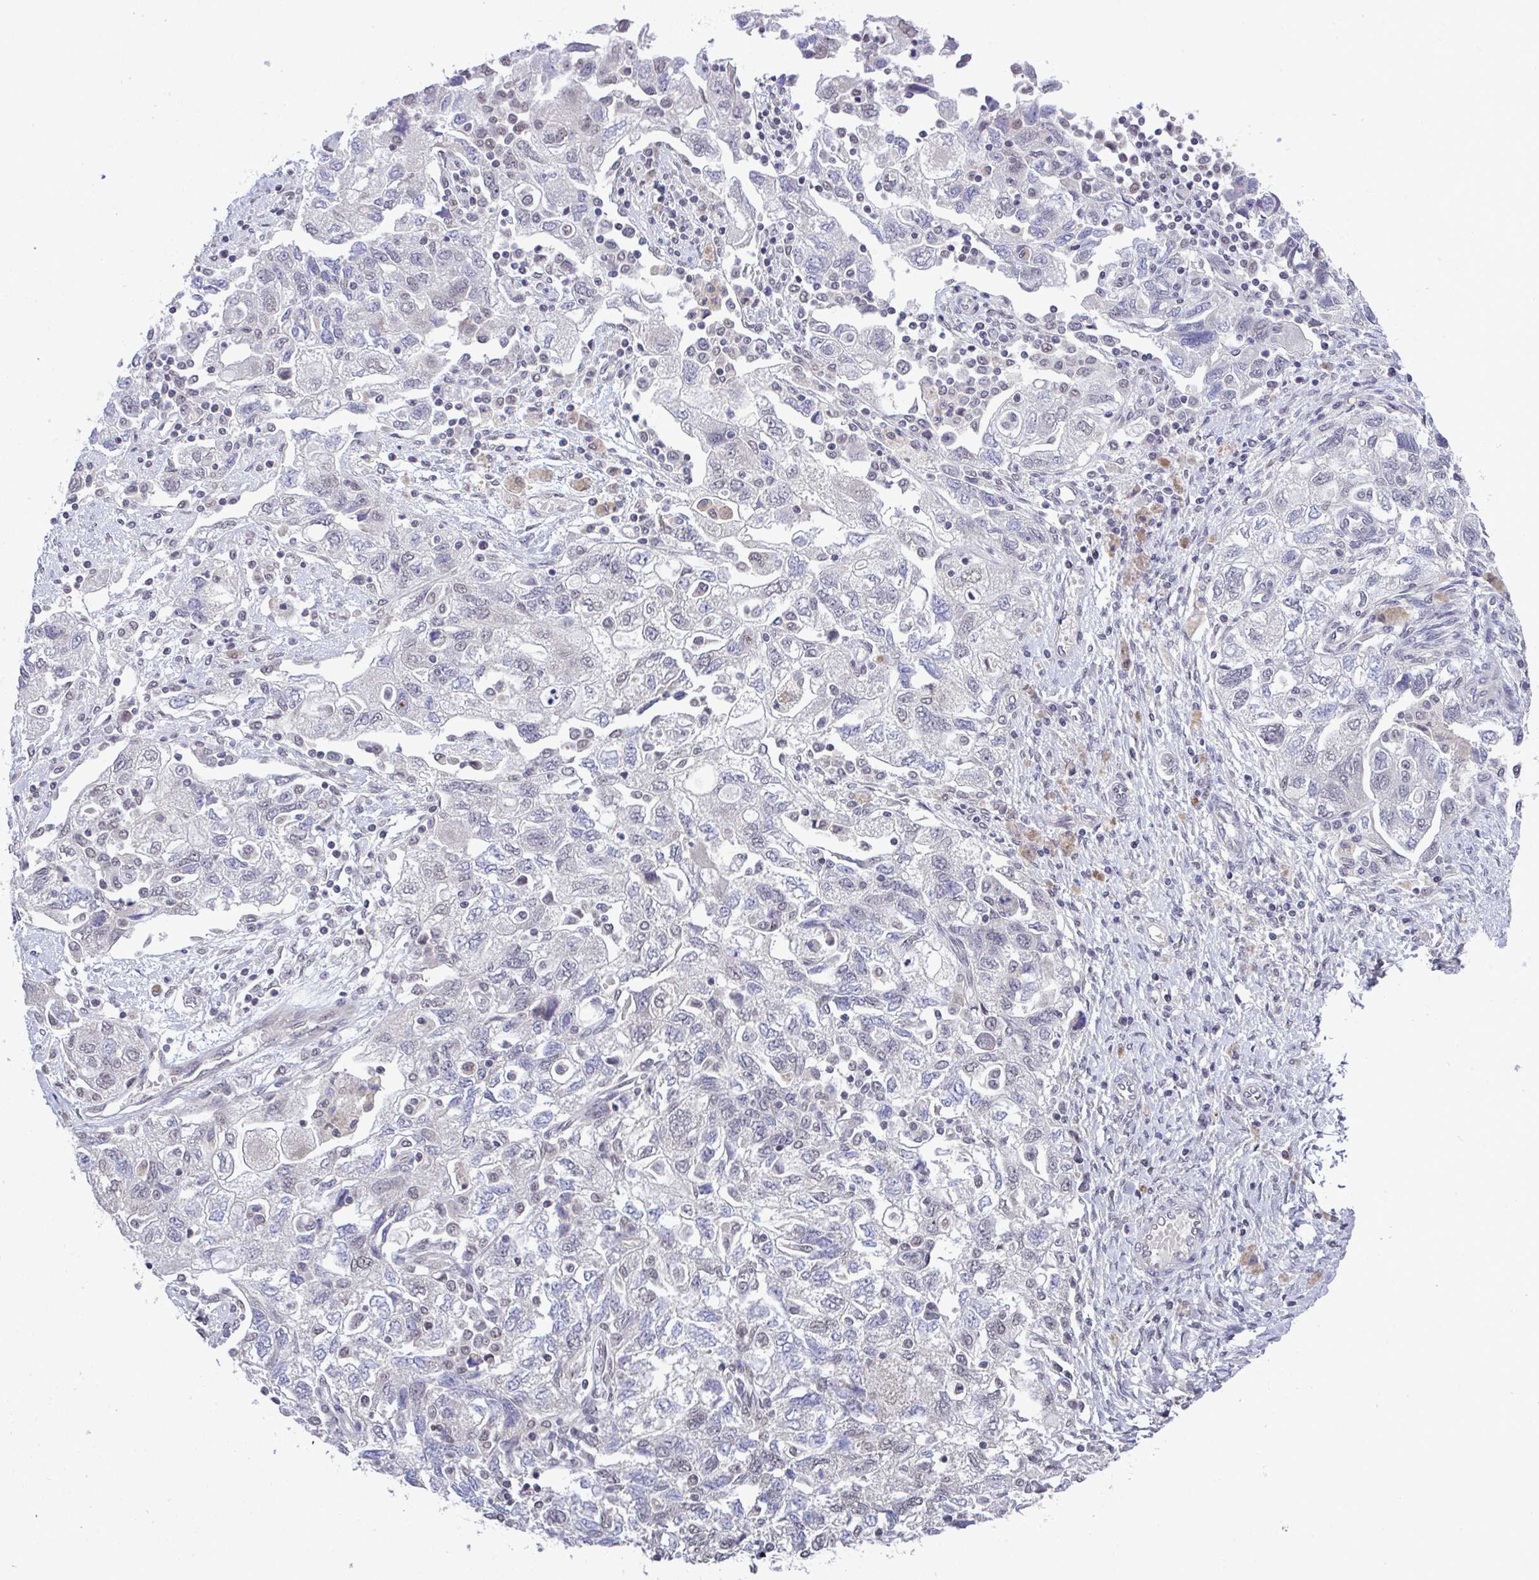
{"staining": {"intensity": "negative", "quantity": "none", "location": "none"}, "tissue": "ovarian cancer", "cell_type": "Tumor cells", "image_type": "cancer", "snomed": [{"axis": "morphology", "description": "Carcinoma, NOS"}, {"axis": "morphology", "description": "Cystadenocarcinoma, serous, NOS"}, {"axis": "topography", "description": "Ovary"}], "caption": "Immunohistochemical staining of ovarian carcinoma reveals no significant staining in tumor cells.", "gene": "C9orf64", "patient": {"sex": "female", "age": 69}}